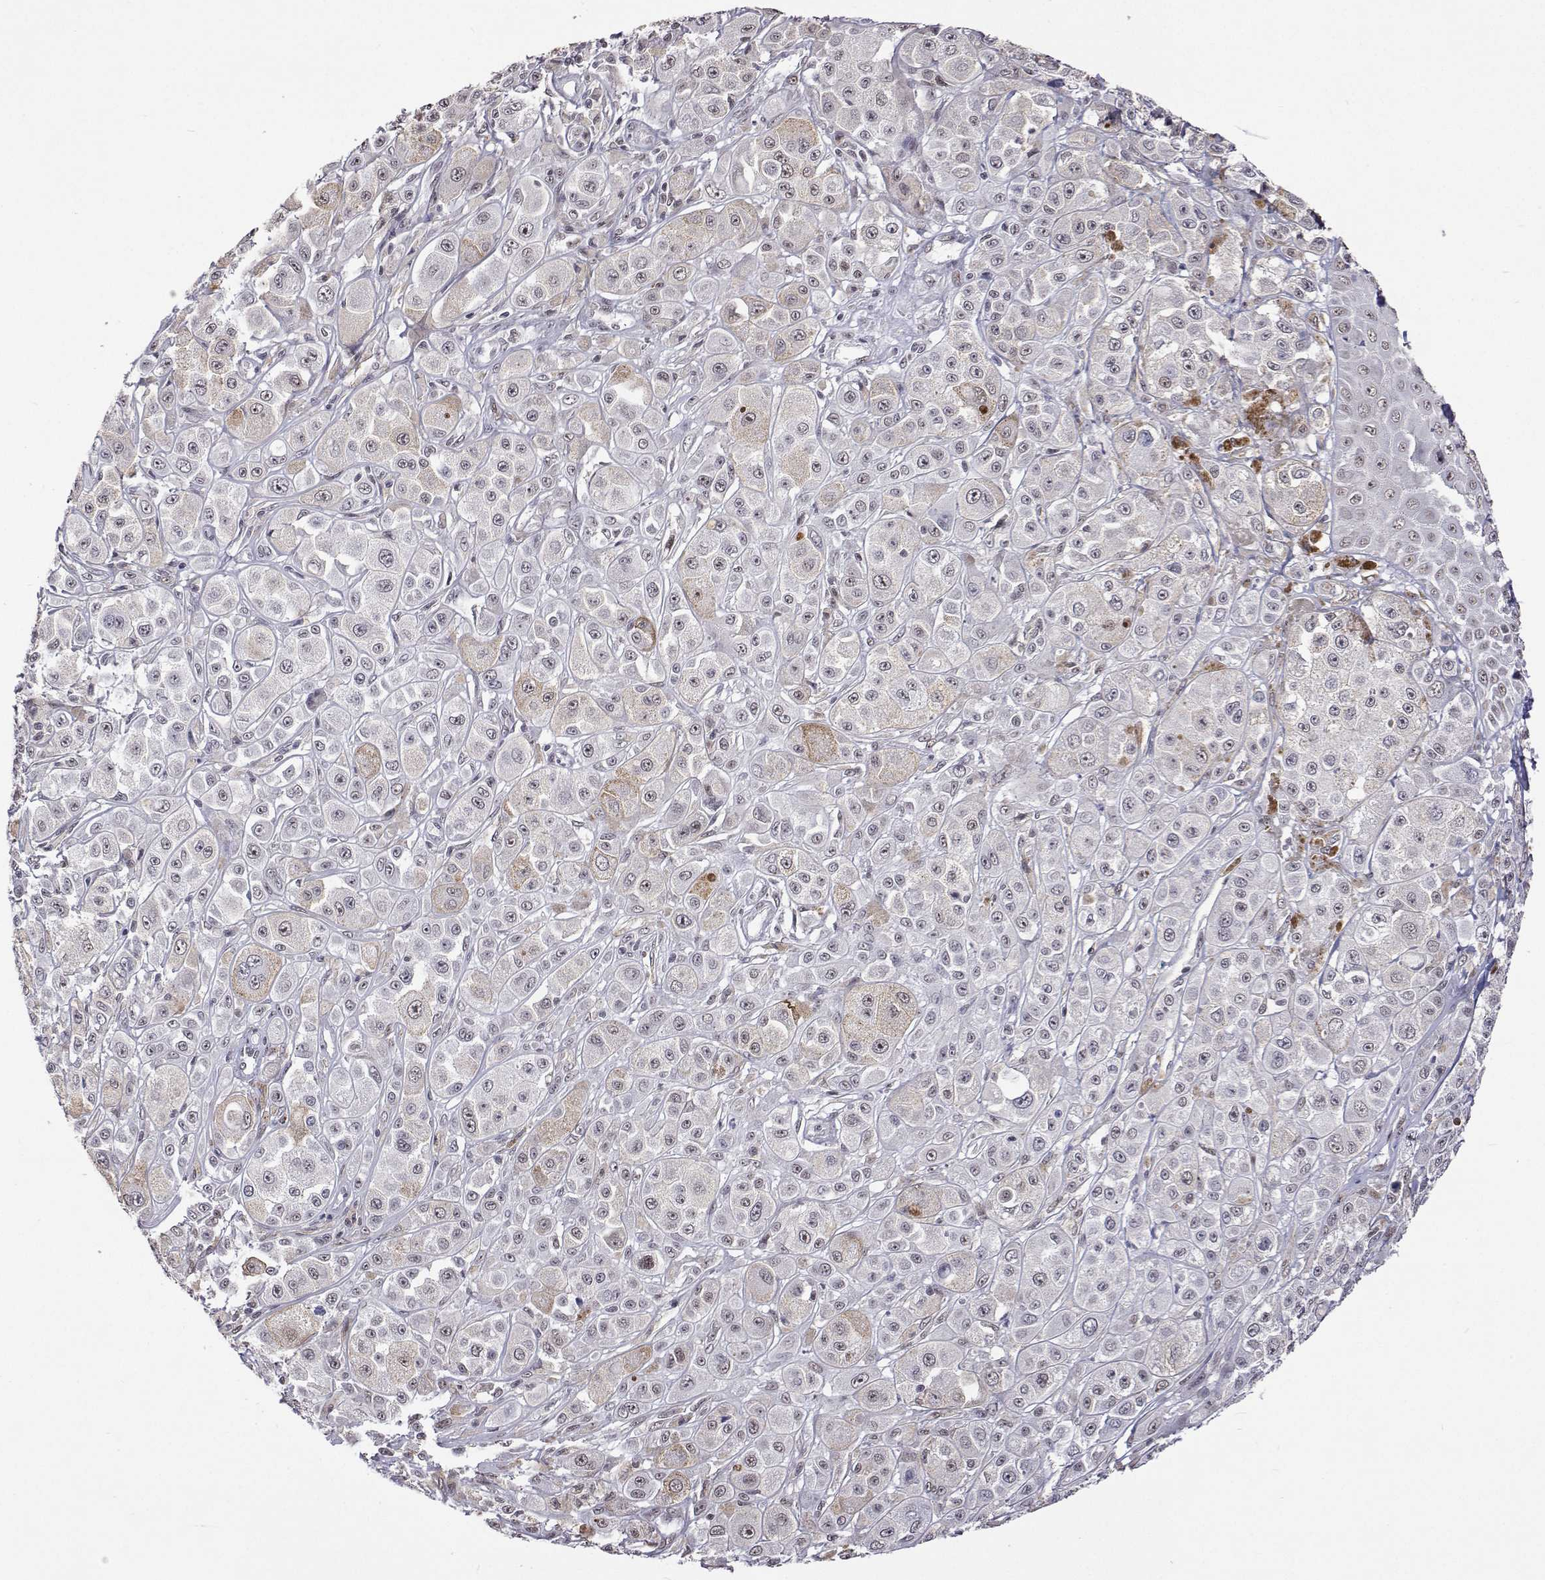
{"staining": {"intensity": "weak", "quantity": "<25%", "location": "cytoplasmic/membranous"}, "tissue": "melanoma", "cell_type": "Tumor cells", "image_type": "cancer", "snomed": [{"axis": "morphology", "description": "Malignant melanoma, NOS"}, {"axis": "topography", "description": "Skin"}], "caption": "High magnification brightfield microscopy of malignant melanoma stained with DAB (3,3'-diaminobenzidine) (brown) and counterstained with hematoxylin (blue): tumor cells show no significant staining.", "gene": "HNRNPA0", "patient": {"sex": "male", "age": 67}}